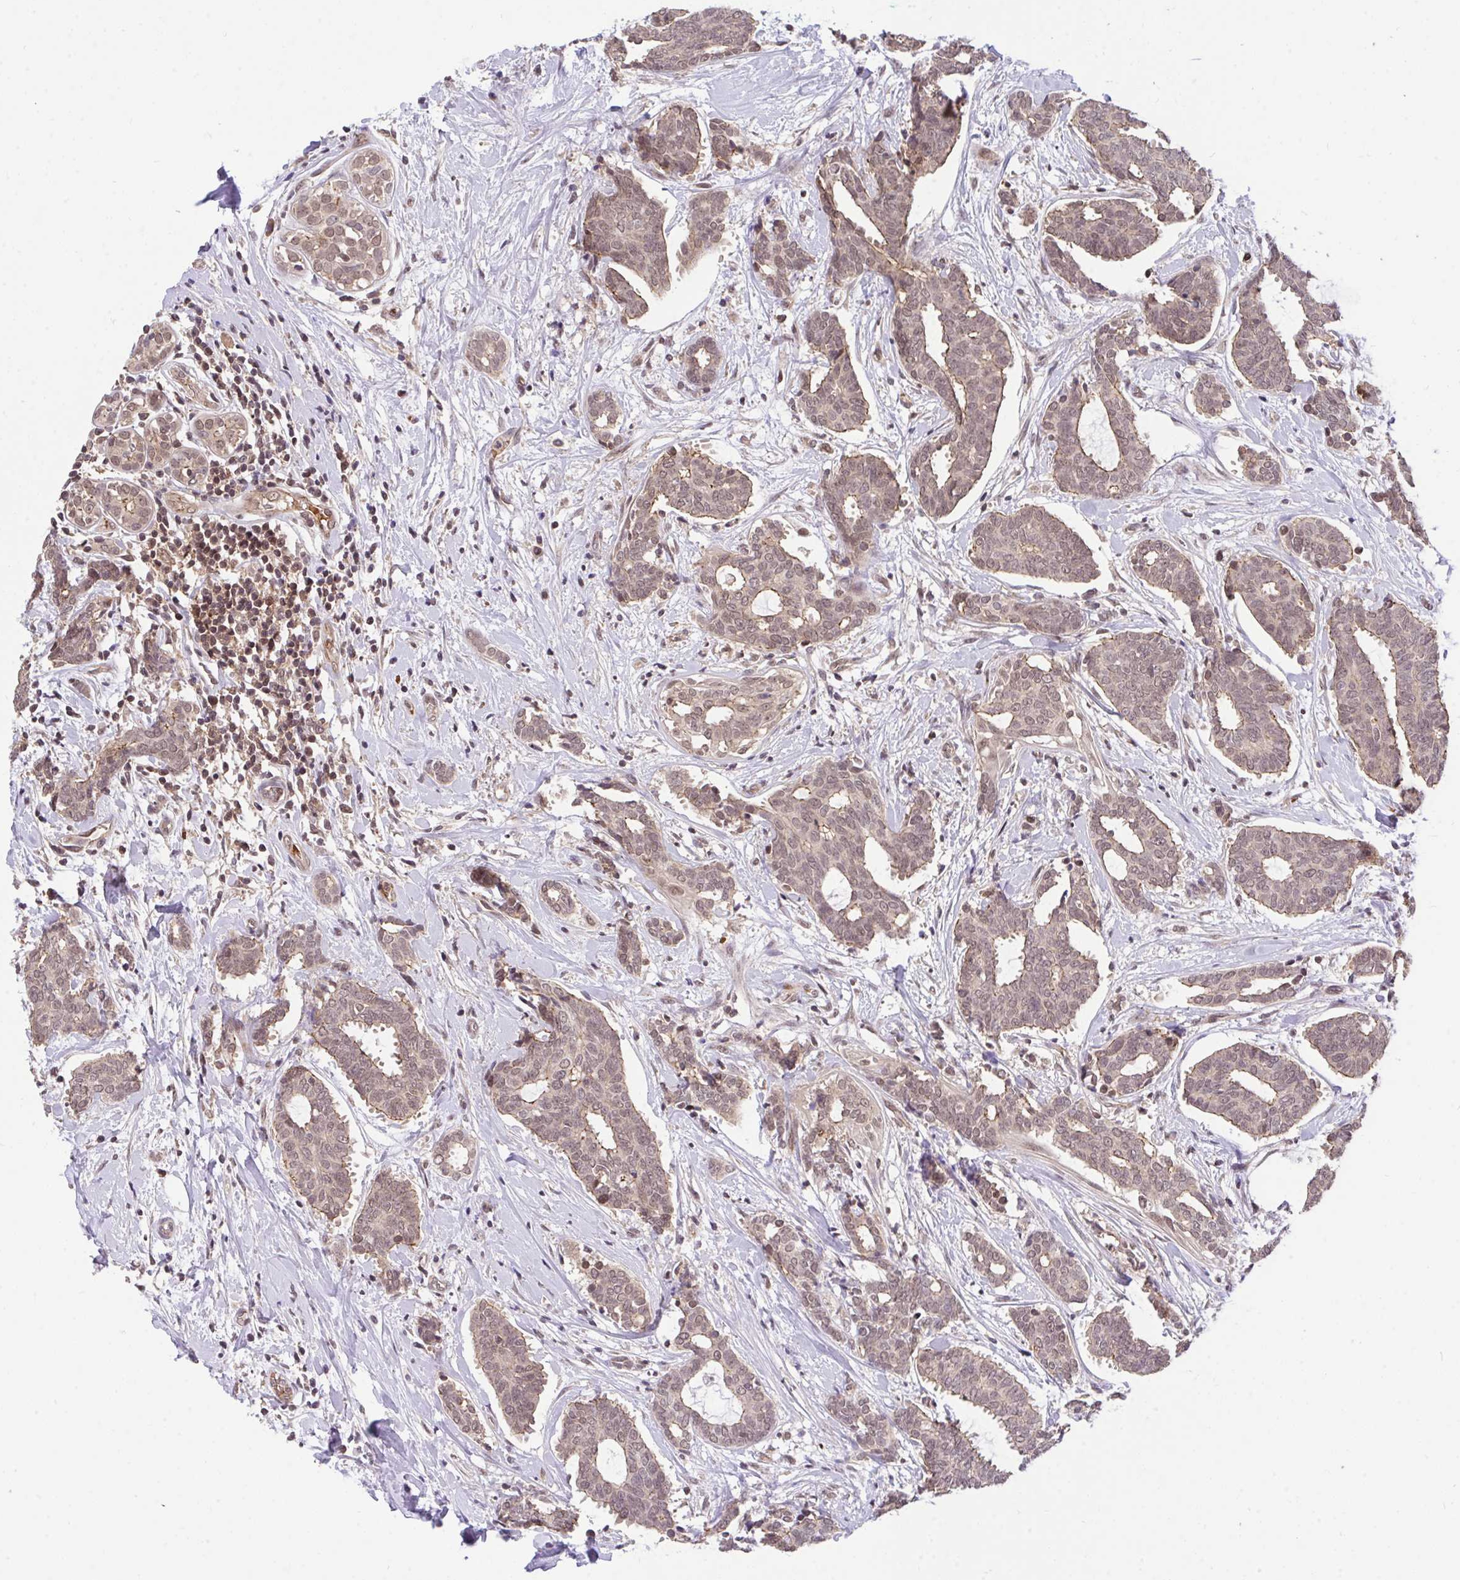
{"staining": {"intensity": "moderate", "quantity": ">75%", "location": "cytoplasmic/membranous,nuclear"}, "tissue": "breast cancer", "cell_type": "Tumor cells", "image_type": "cancer", "snomed": [{"axis": "morphology", "description": "Intraductal carcinoma, in situ"}, {"axis": "morphology", "description": "Duct carcinoma"}, {"axis": "morphology", "description": "Lobular carcinoma, in situ"}, {"axis": "topography", "description": "Breast"}], "caption": "Immunohistochemistry (IHC) (DAB) staining of breast intraductal carcinoma,  in situ reveals moderate cytoplasmic/membranous and nuclear protein staining in about >75% of tumor cells.", "gene": "PPP1CA", "patient": {"sex": "female", "age": 44}}